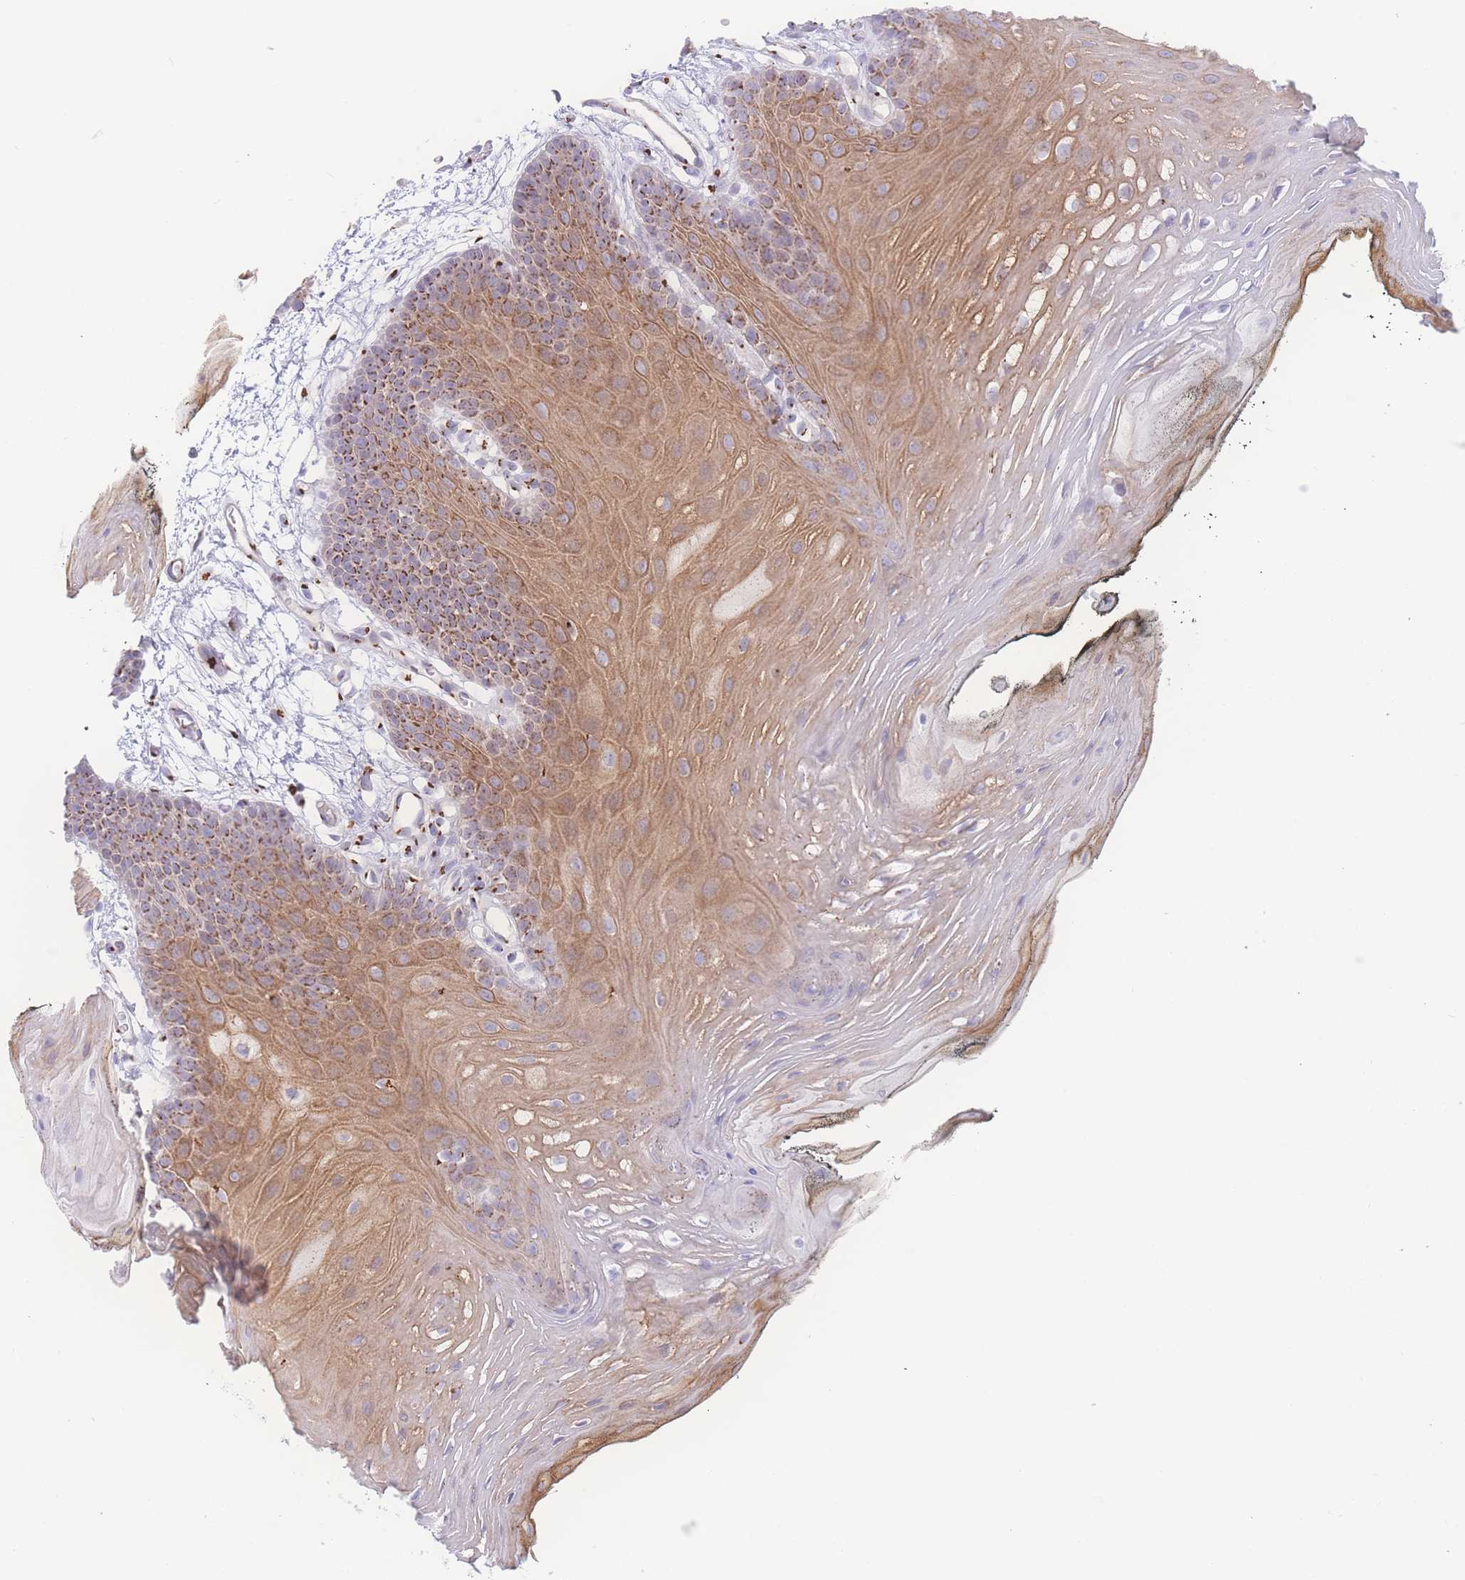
{"staining": {"intensity": "moderate", "quantity": ">75%", "location": "cytoplasmic/membranous"}, "tissue": "oral mucosa", "cell_type": "Squamous epithelial cells", "image_type": "normal", "snomed": [{"axis": "morphology", "description": "Normal tissue, NOS"}, {"axis": "topography", "description": "Oral tissue"}, {"axis": "topography", "description": "Tounge, NOS"}], "caption": "Brown immunohistochemical staining in normal oral mucosa demonstrates moderate cytoplasmic/membranous staining in approximately >75% of squamous epithelial cells.", "gene": "GOLM2", "patient": {"sex": "female", "age": 81}}